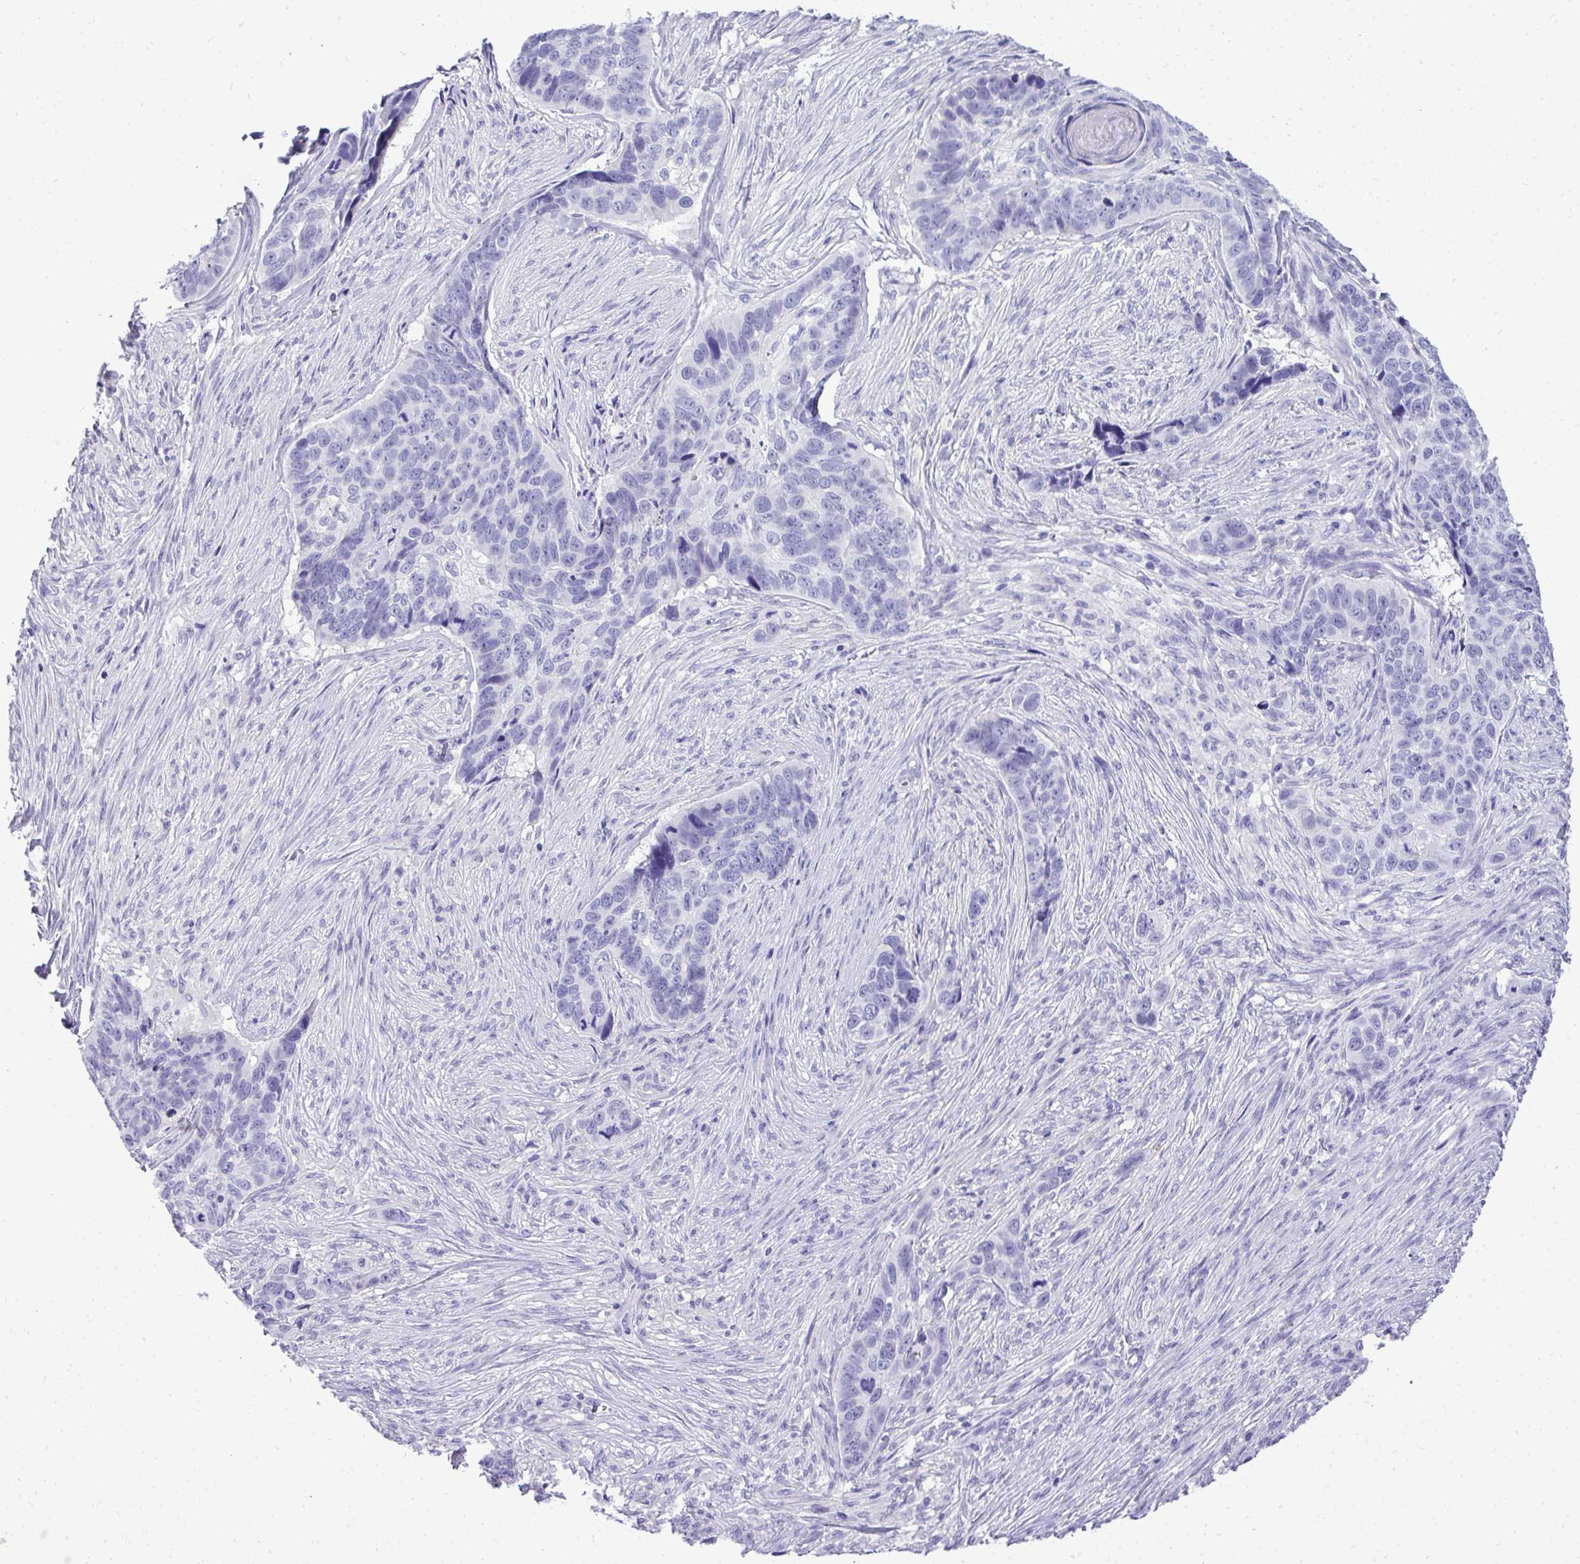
{"staining": {"intensity": "negative", "quantity": "none", "location": "none"}, "tissue": "skin cancer", "cell_type": "Tumor cells", "image_type": "cancer", "snomed": [{"axis": "morphology", "description": "Basal cell carcinoma"}, {"axis": "topography", "description": "Skin"}], "caption": "Tumor cells show no significant protein expression in skin basal cell carcinoma.", "gene": "ST6GALNAC3", "patient": {"sex": "female", "age": 82}}